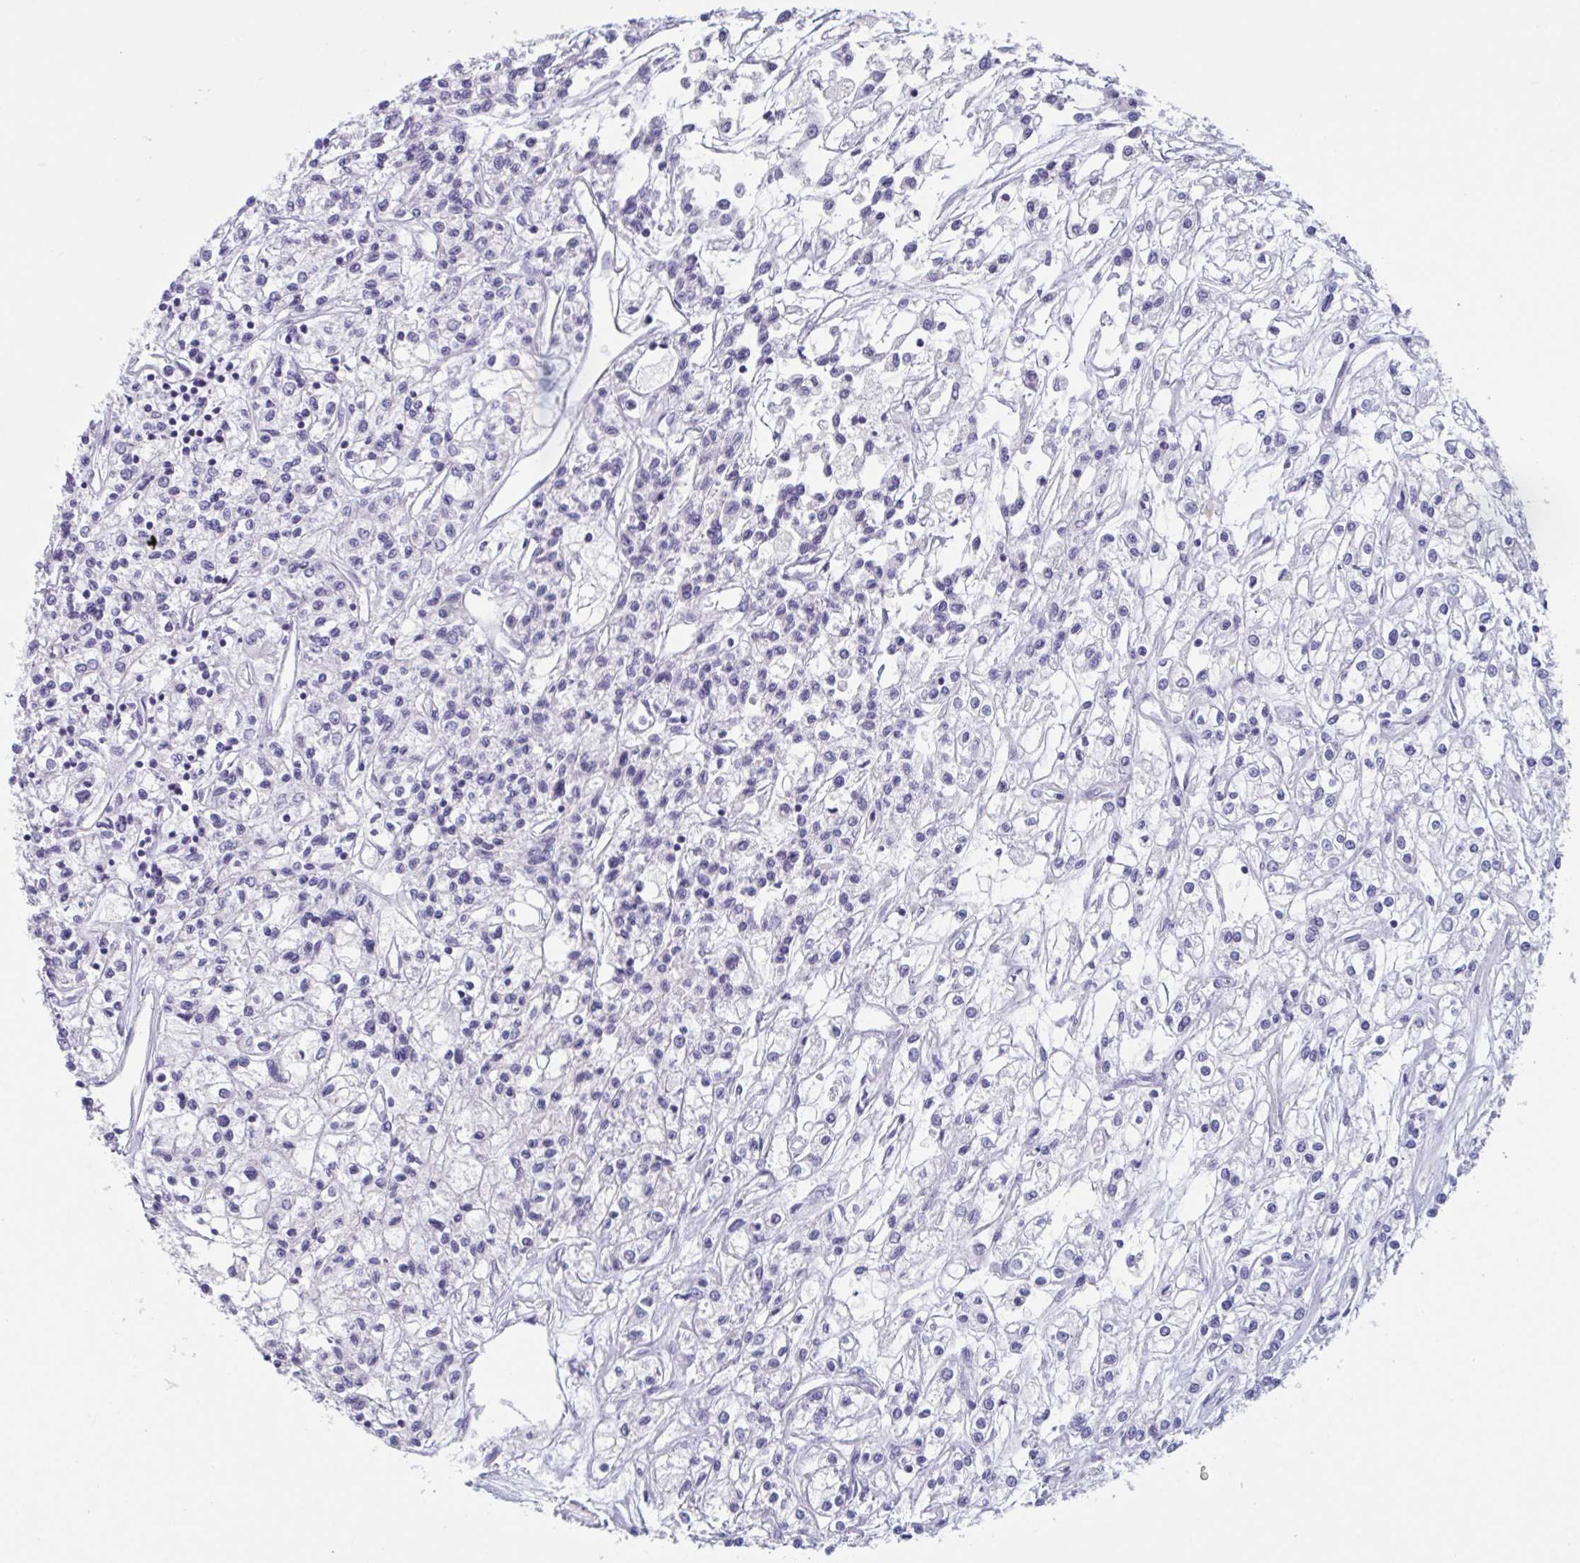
{"staining": {"intensity": "negative", "quantity": "none", "location": "none"}, "tissue": "renal cancer", "cell_type": "Tumor cells", "image_type": "cancer", "snomed": [{"axis": "morphology", "description": "Adenocarcinoma, NOS"}, {"axis": "topography", "description": "Kidney"}], "caption": "A photomicrograph of human renal cancer (adenocarcinoma) is negative for staining in tumor cells.", "gene": "HSD11B2", "patient": {"sex": "female", "age": 59}}